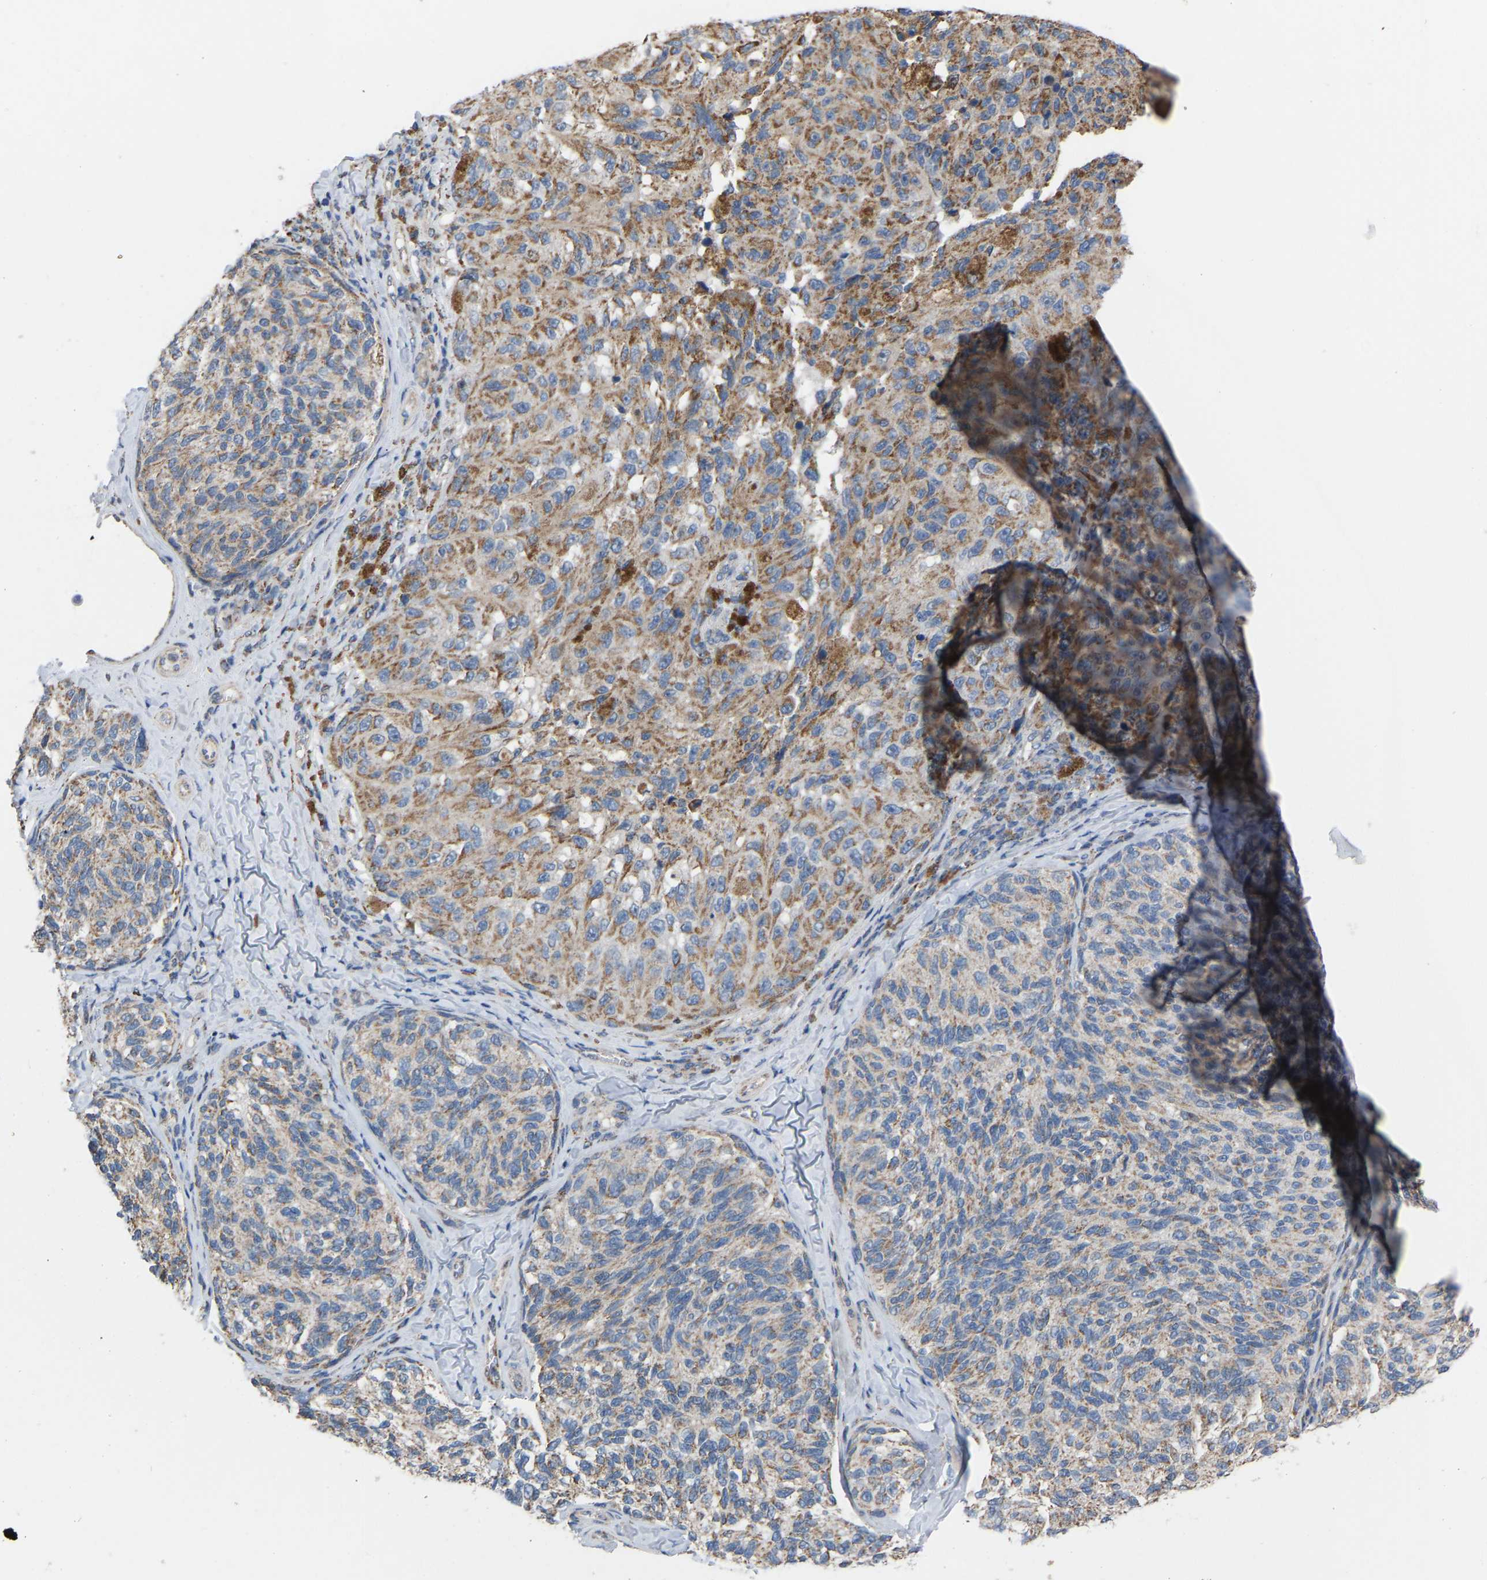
{"staining": {"intensity": "weak", "quantity": ">75%", "location": "cytoplasmic/membranous"}, "tissue": "melanoma", "cell_type": "Tumor cells", "image_type": "cancer", "snomed": [{"axis": "morphology", "description": "Malignant melanoma, NOS"}, {"axis": "topography", "description": "Skin"}], "caption": "Immunohistochemical staining of human malignant melanoma shows low levels of weak cytoplasmic/membranous protein expression in about >75% of tumor cells.", "gene": "BCL10", "patient": {"sex": "female", "age": 73}}